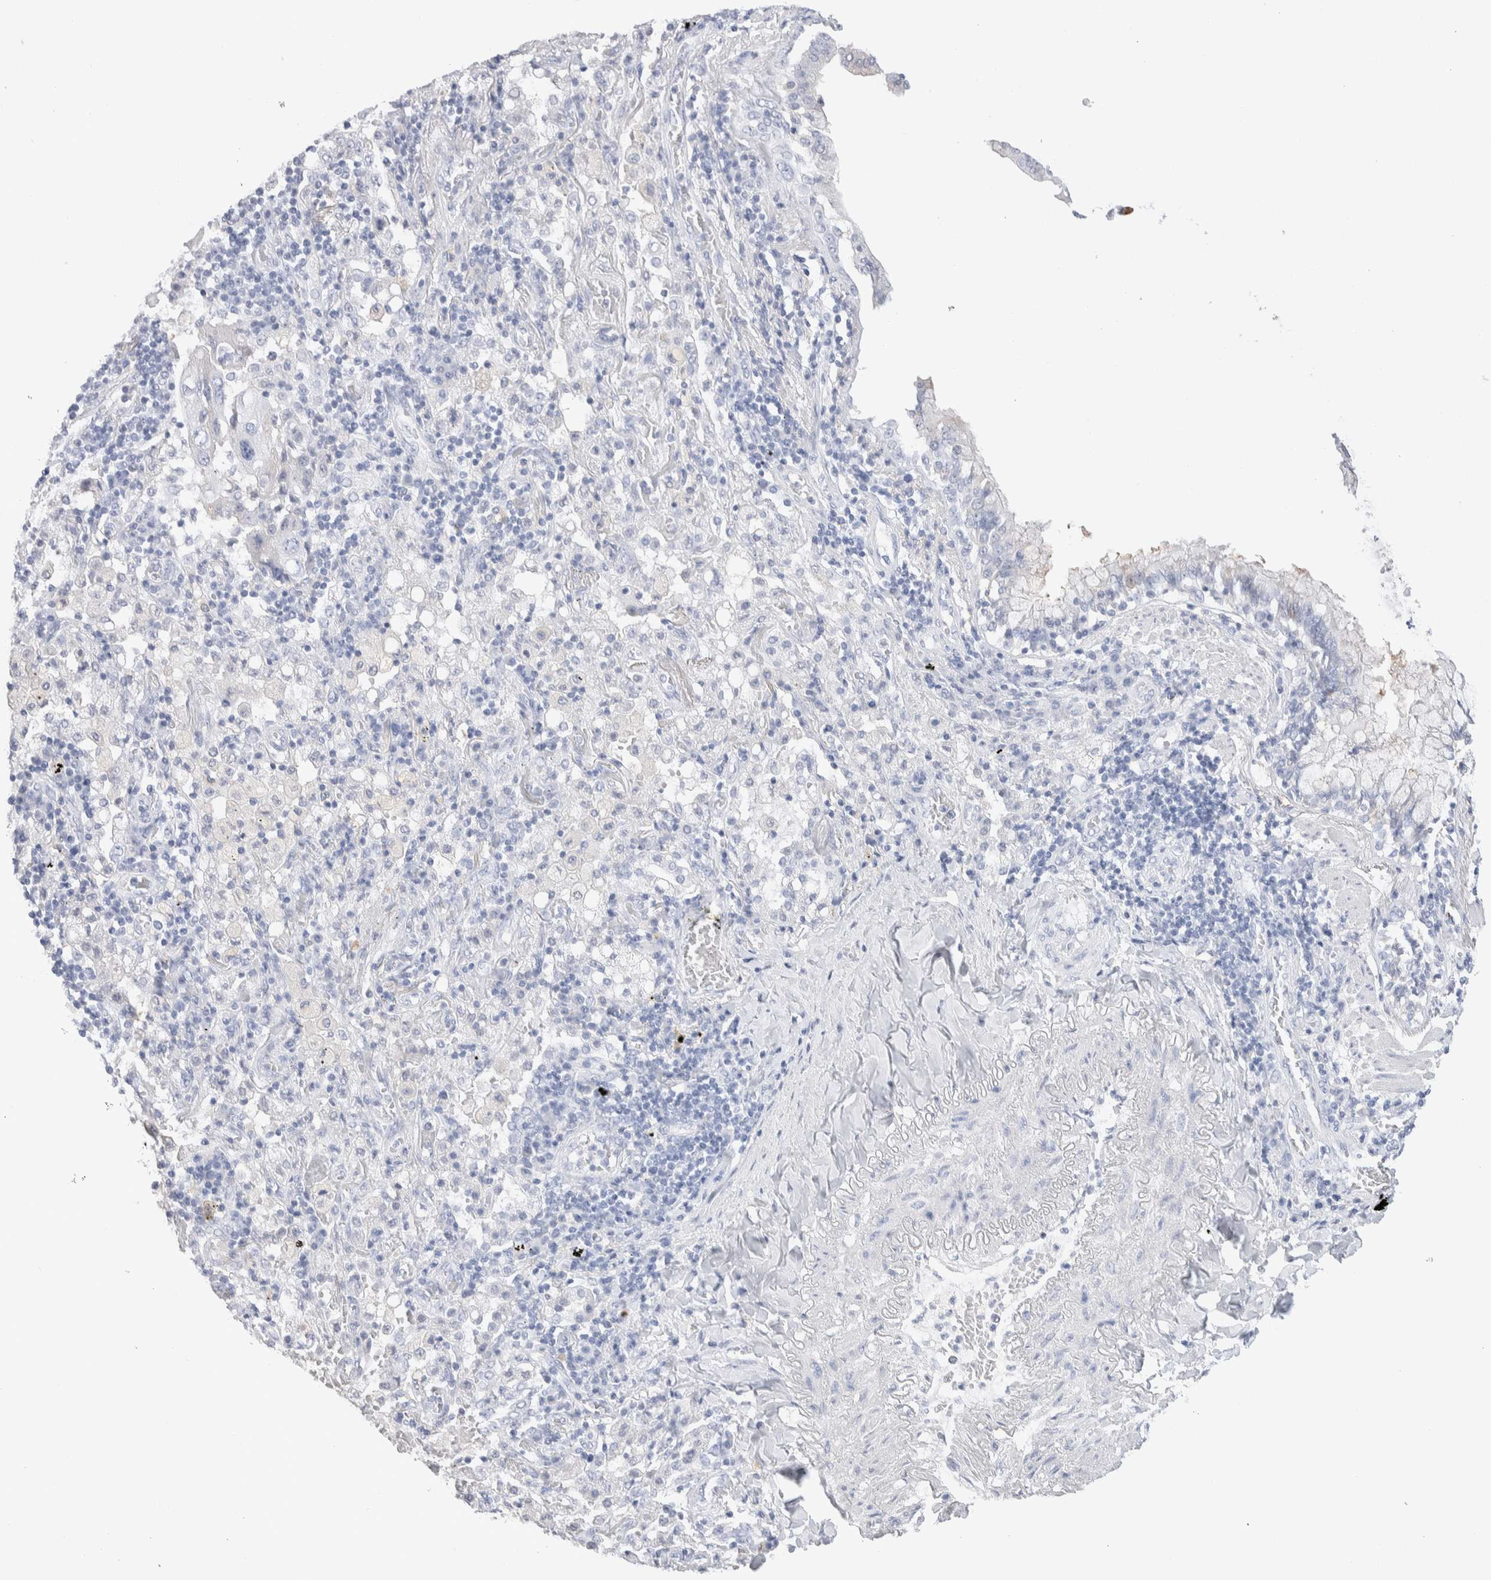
{"staining": {"intensity": "negative", "quantity": "none", "location": "none"}, "tissue": "lung cancer", "cell_type": "Tumor cells", "image_type": "cancer", "snomed": [{"axis": "morphology", "description": "Adenocarcinoma, NOS"}, {"axis": "topography", "description": "Lung"}], "caption": "High power microscopy micrograph of an immunohistochemistry histopathology image of adenocarcinoma (lung), revealing no significant staining in tumor cells. Nuclei are stained in blue.", "gene": "GDA", "patient": {"sex": "female", "age": 65}}